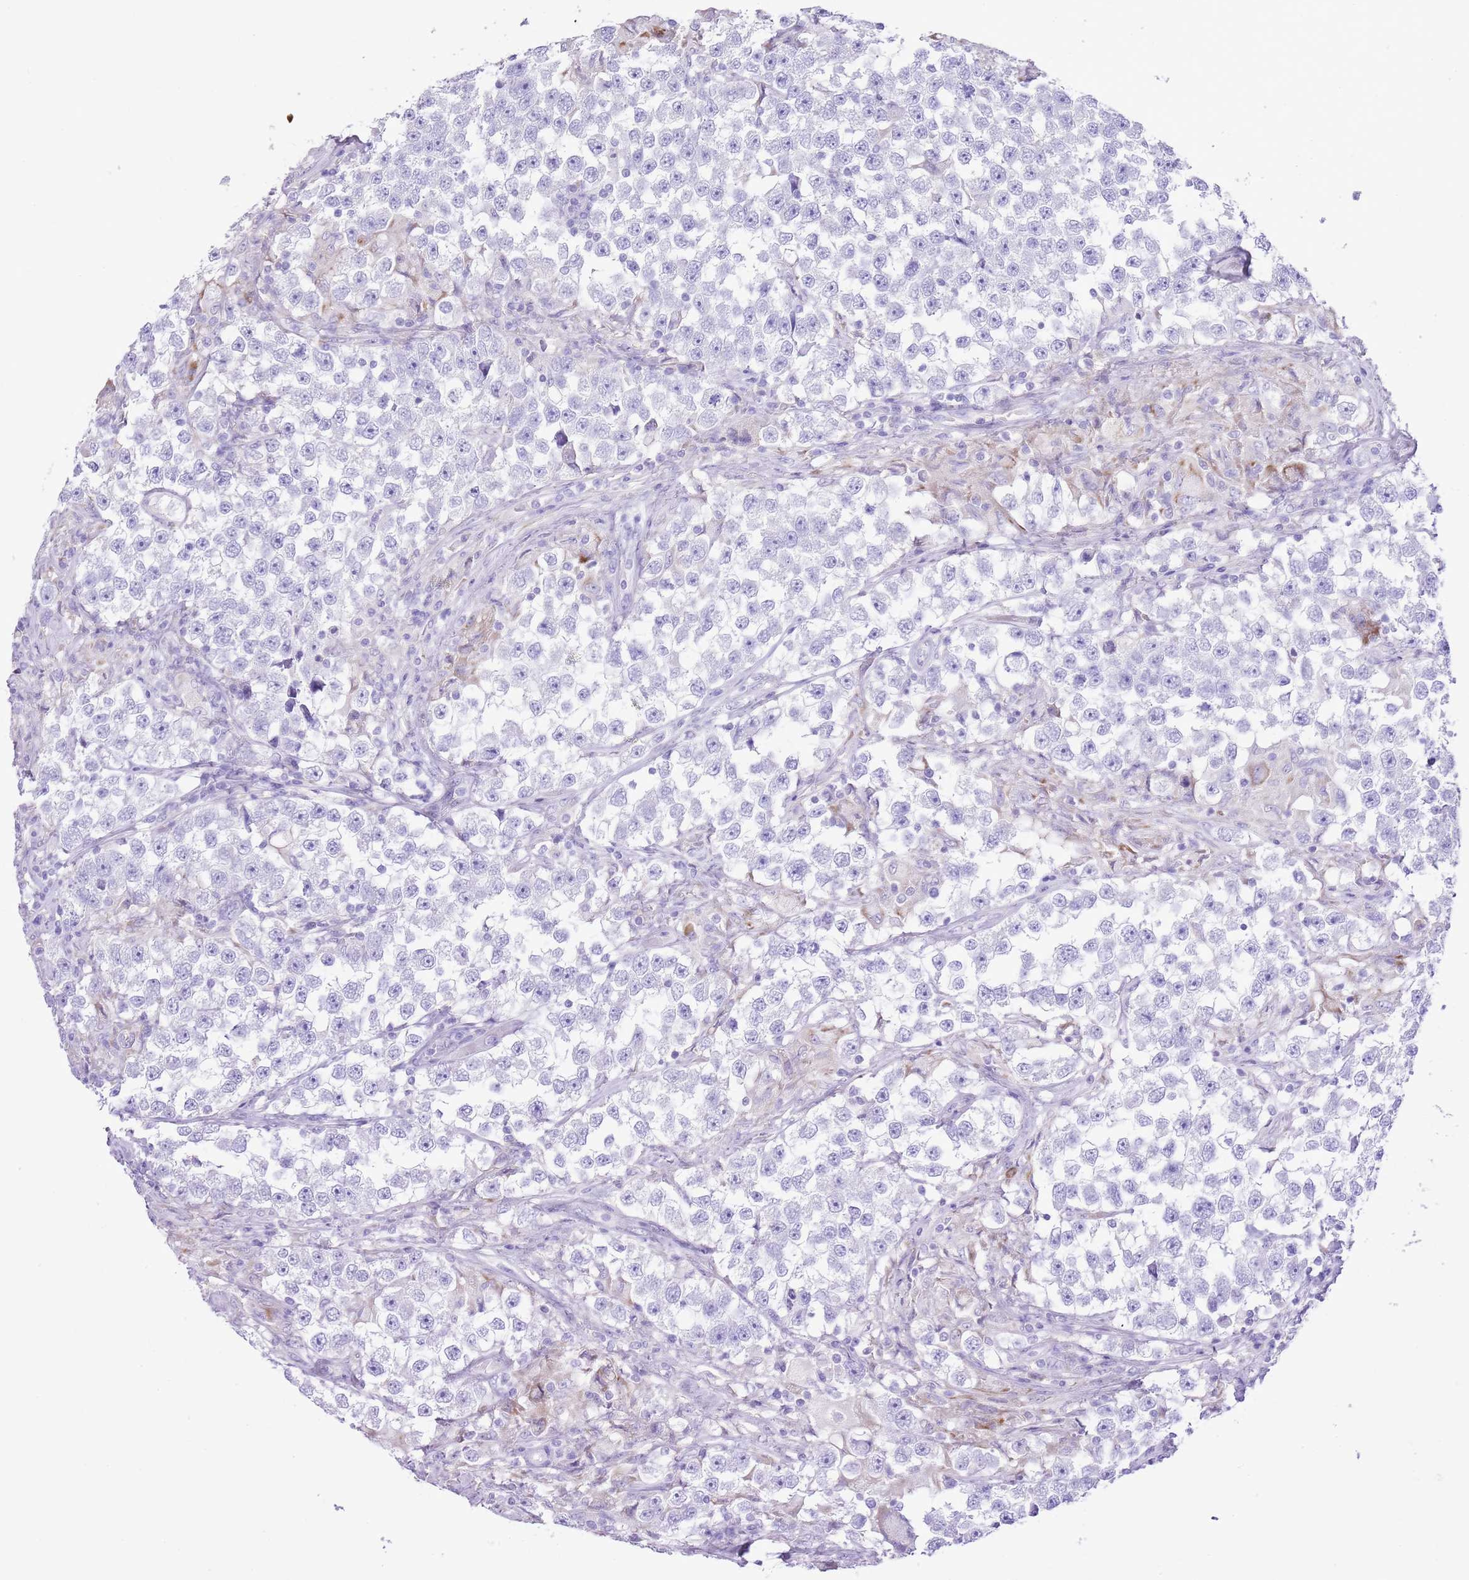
{"staining": {"intensity": "negative", "quantity": "none", "location": "none"}, "tissue": "testis cancer", "cell_type": "Tumor cells", "image_type": "cancer", "snomed": [{"axis": "morphology", "description": "Seminoma, NOS"}, {"axis": "topography", "description": "Testis"}], "caption": "Immunohistochemical staining of human testis cancer (seminoma) demonstrates no significant expression in tumor cells. Nuclei are stained in blue.", "gene": "AAR2", "patient": {"sex": "male", "age": 46}}